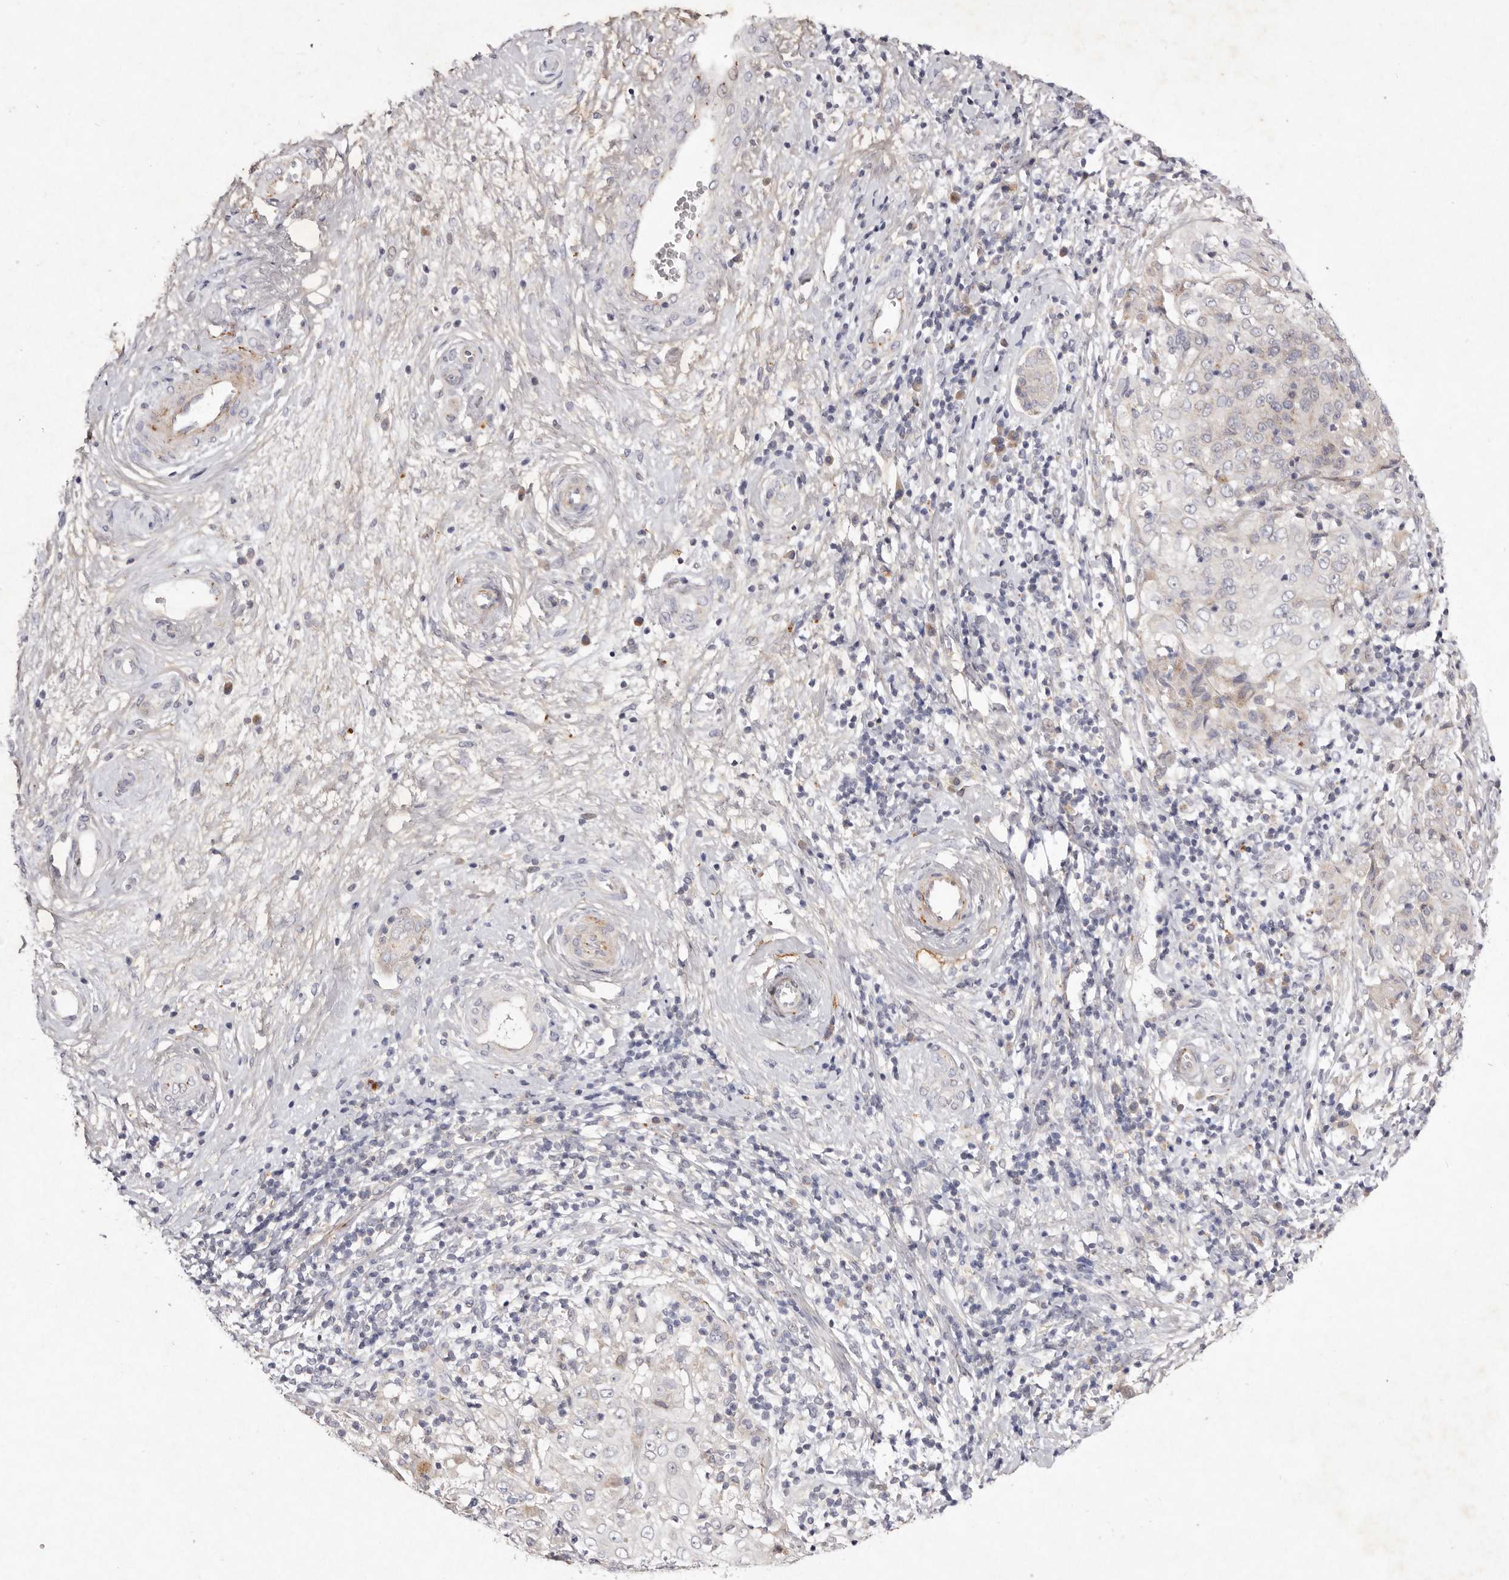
{"staining": {"intensity": "negative", "quantity": "none", "location": "none"}, "tissue": "cervical cancer", "cell_type": "Tumor cells", "image_type": "cancer", "snomed": [{"axis": "morphology", "description": "Squamous cell carcinoma, NOS"}, {"axis": "topography", "description": "Cervix"}], "caption": "DAB (3,3'-diaminobenzidine) immunohistochemical staining of cervical cancer demonstrates no significant expression in tumor cells.", "gene": "USP24", "patient": {"sex": "female", "age": 48}}